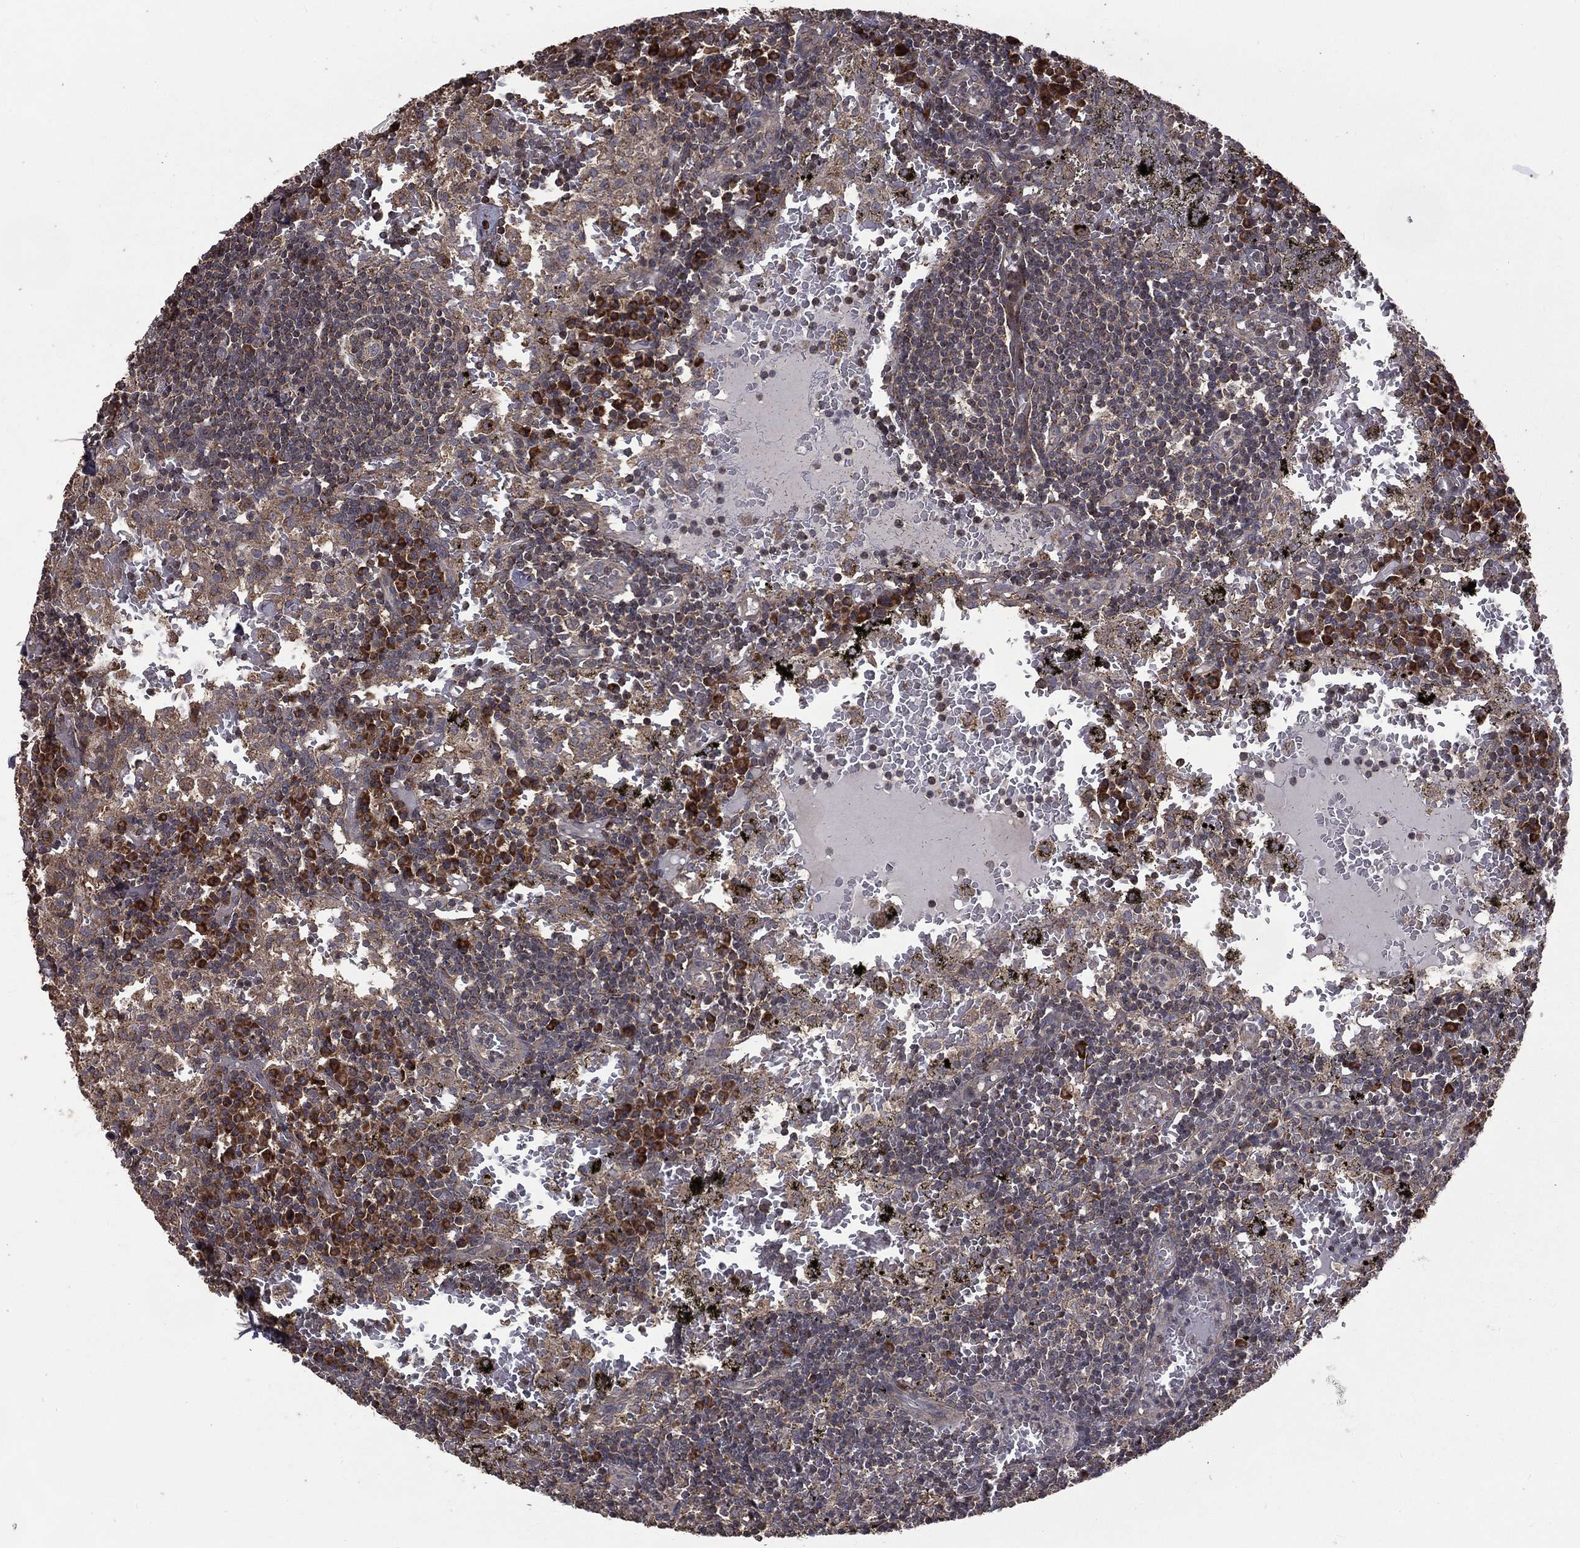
{"staining": {"intensity": "moderate", "quantity": "<25%", "location": "cytoplasmic/membranous"}, "tissue": "lymph node", "cell_type": "Germinal center cells", "image_type": "normal", "snomed": [{"axis": "morphology", "description": "Normal tissue, NOS"}, {"axis": "topography", "description": "Lymph node"}], "caption": "Immunohistochemistry micrograph of normal lymph node: human lymph node stained using immunohistochemistry shows low levels of moderate protein expression localized specifically in the cytoplasmic/membranous of germinal center cells, appearing as a cytoplasmic/membranous brown color.", "gene": "OLFML1", "patient": {"sex": "male", "age": 62}}